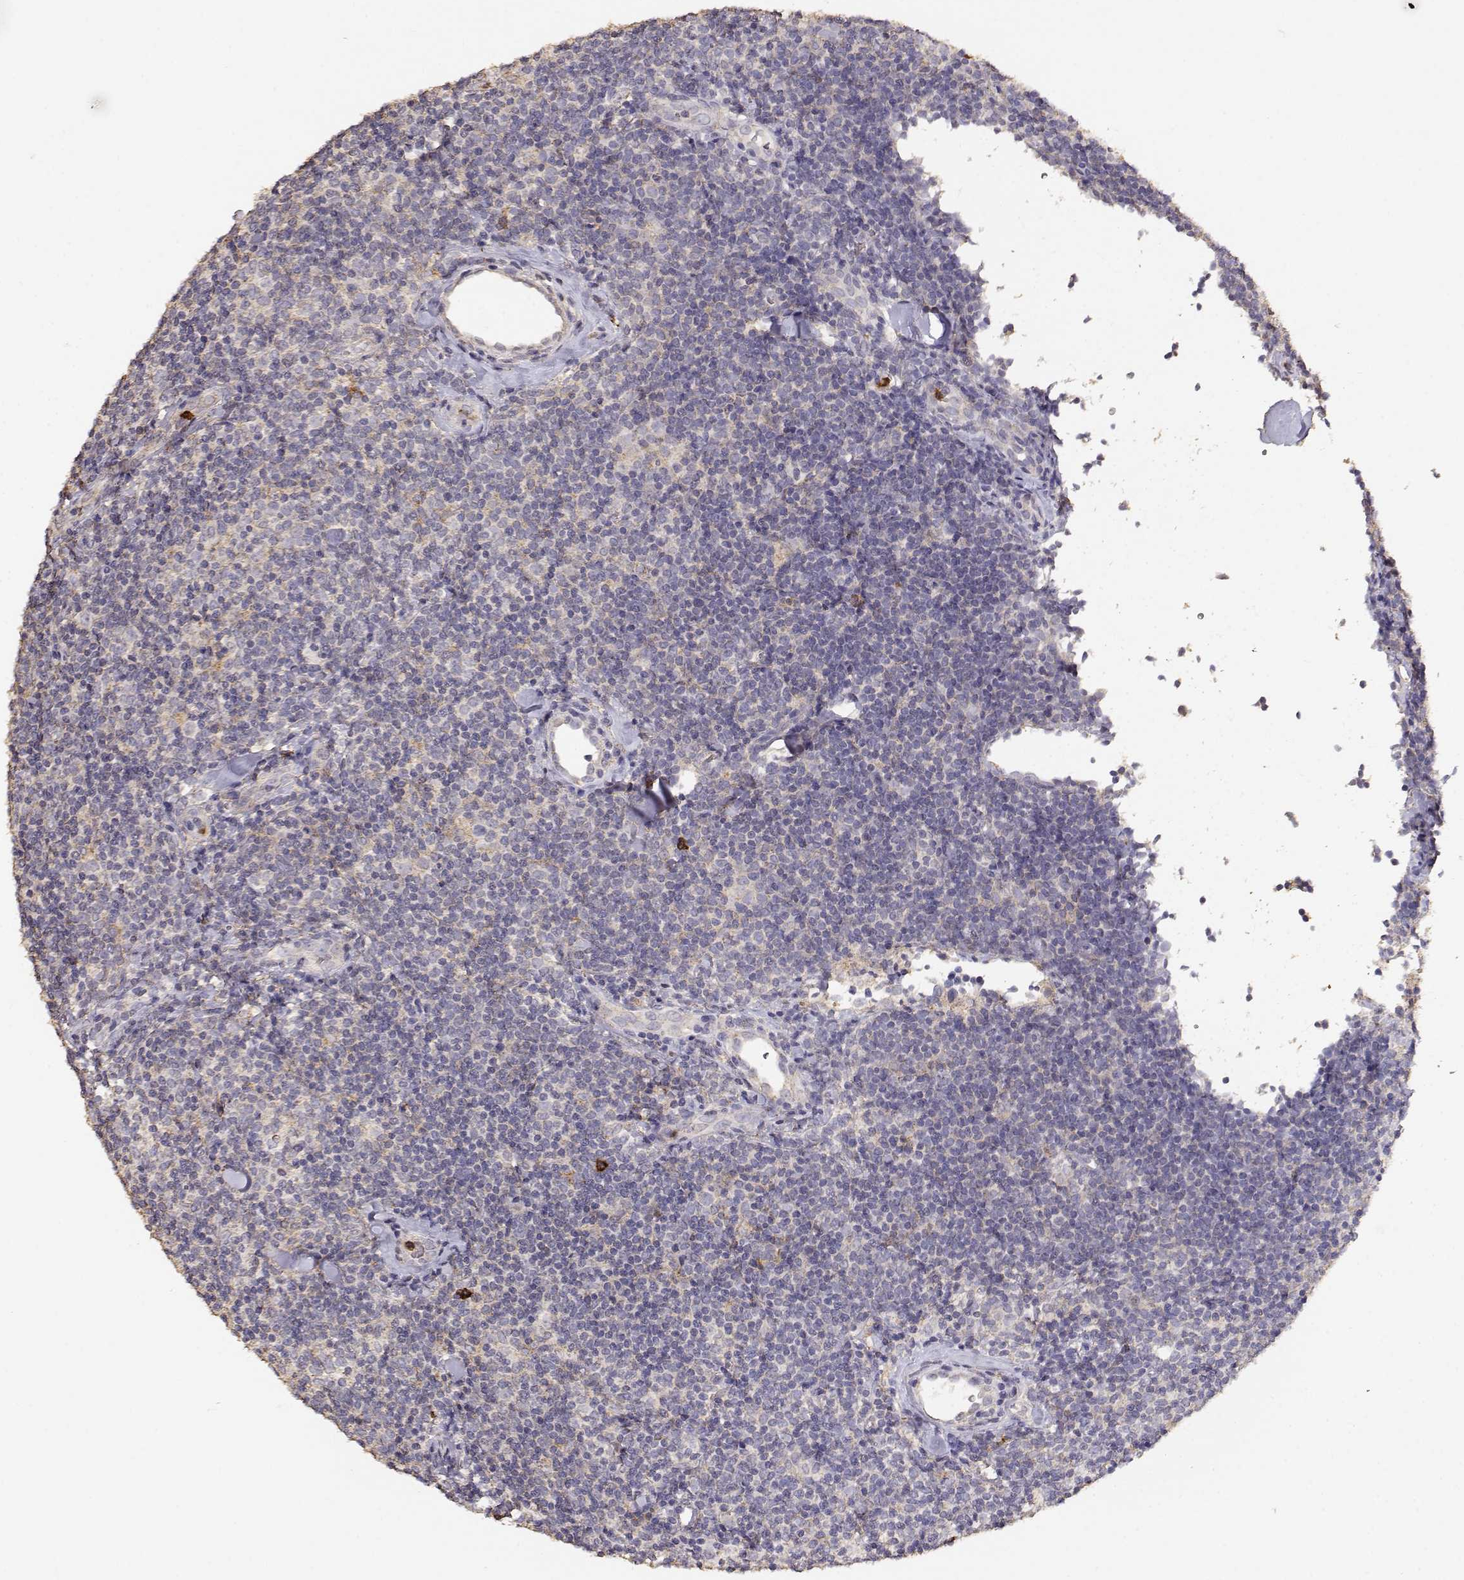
{"staining": {"intensity": "negative", "quantity": "none", "location": "none"}, "tissue": "lymphoma", "cell_type": "Tumor cells", "image_type": "cancer", "snomed": [{"axis": "morphology", "description": "Malignant lymphoma, non-Hodgkin's type, Low grade"}, {"axis": "topography", "description": "Lymph node"}], "caption": "The image displays no significant positivity in tumor cells of lymphoma.", "gene": "TNFRSF10C", "patient": {"sex": "female", "age": 56}}